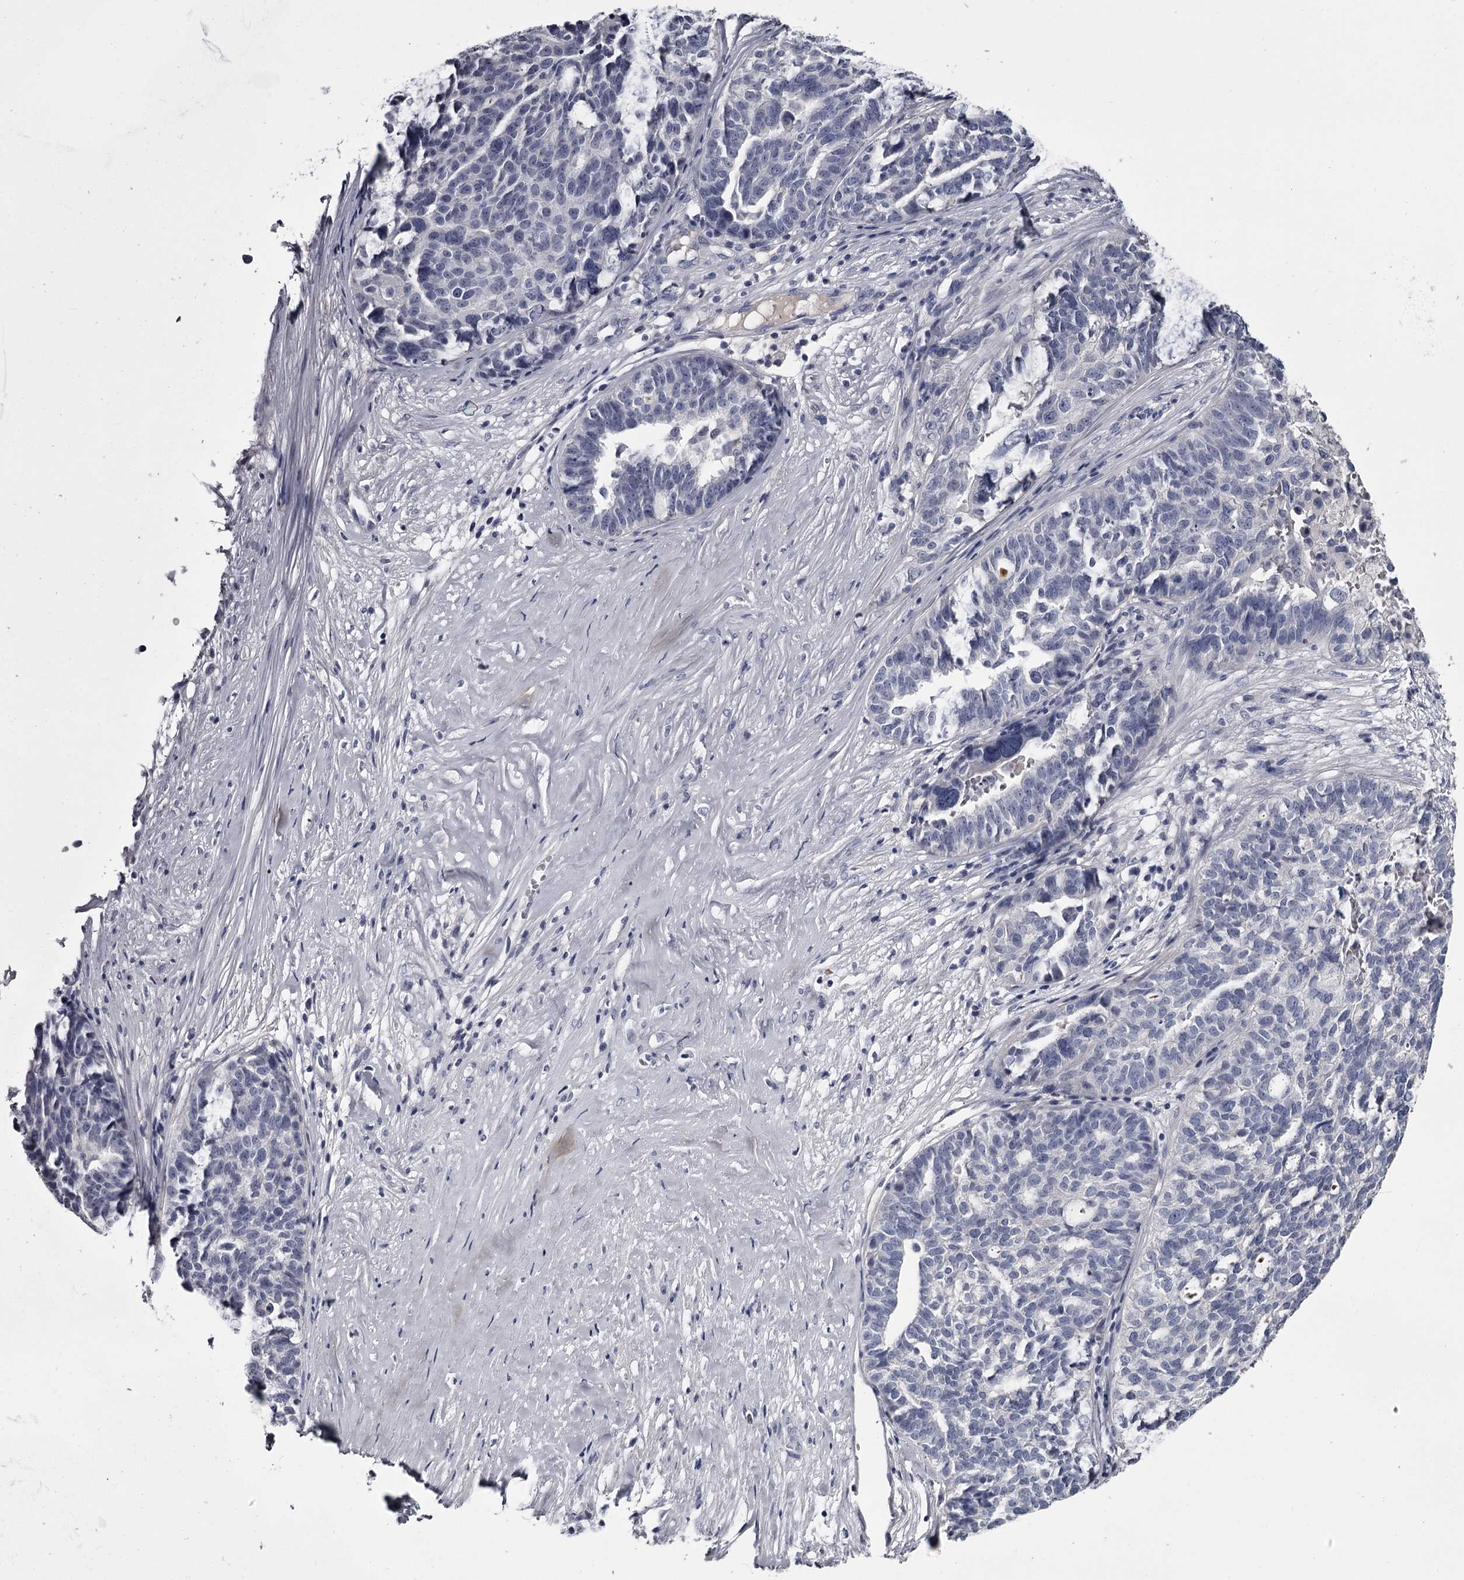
{"staining": {"intensity": "negative", "quantity": "none", "location": "none"}, "tissue": "ovarian cancer", "cell_type": "Tumor cells", "image_type": "cancer", "snomed": [{"axis": "morphology", "description": "Cystadenocarcinoma, serous, NOS"}, {"axis": "topography", "description": "Ovary"}], "caption": "An image of human ovarian cancer is negative for staining in tumor cells.", "gene": "DAO", "patient": {"sex": "female", "age": 59}}